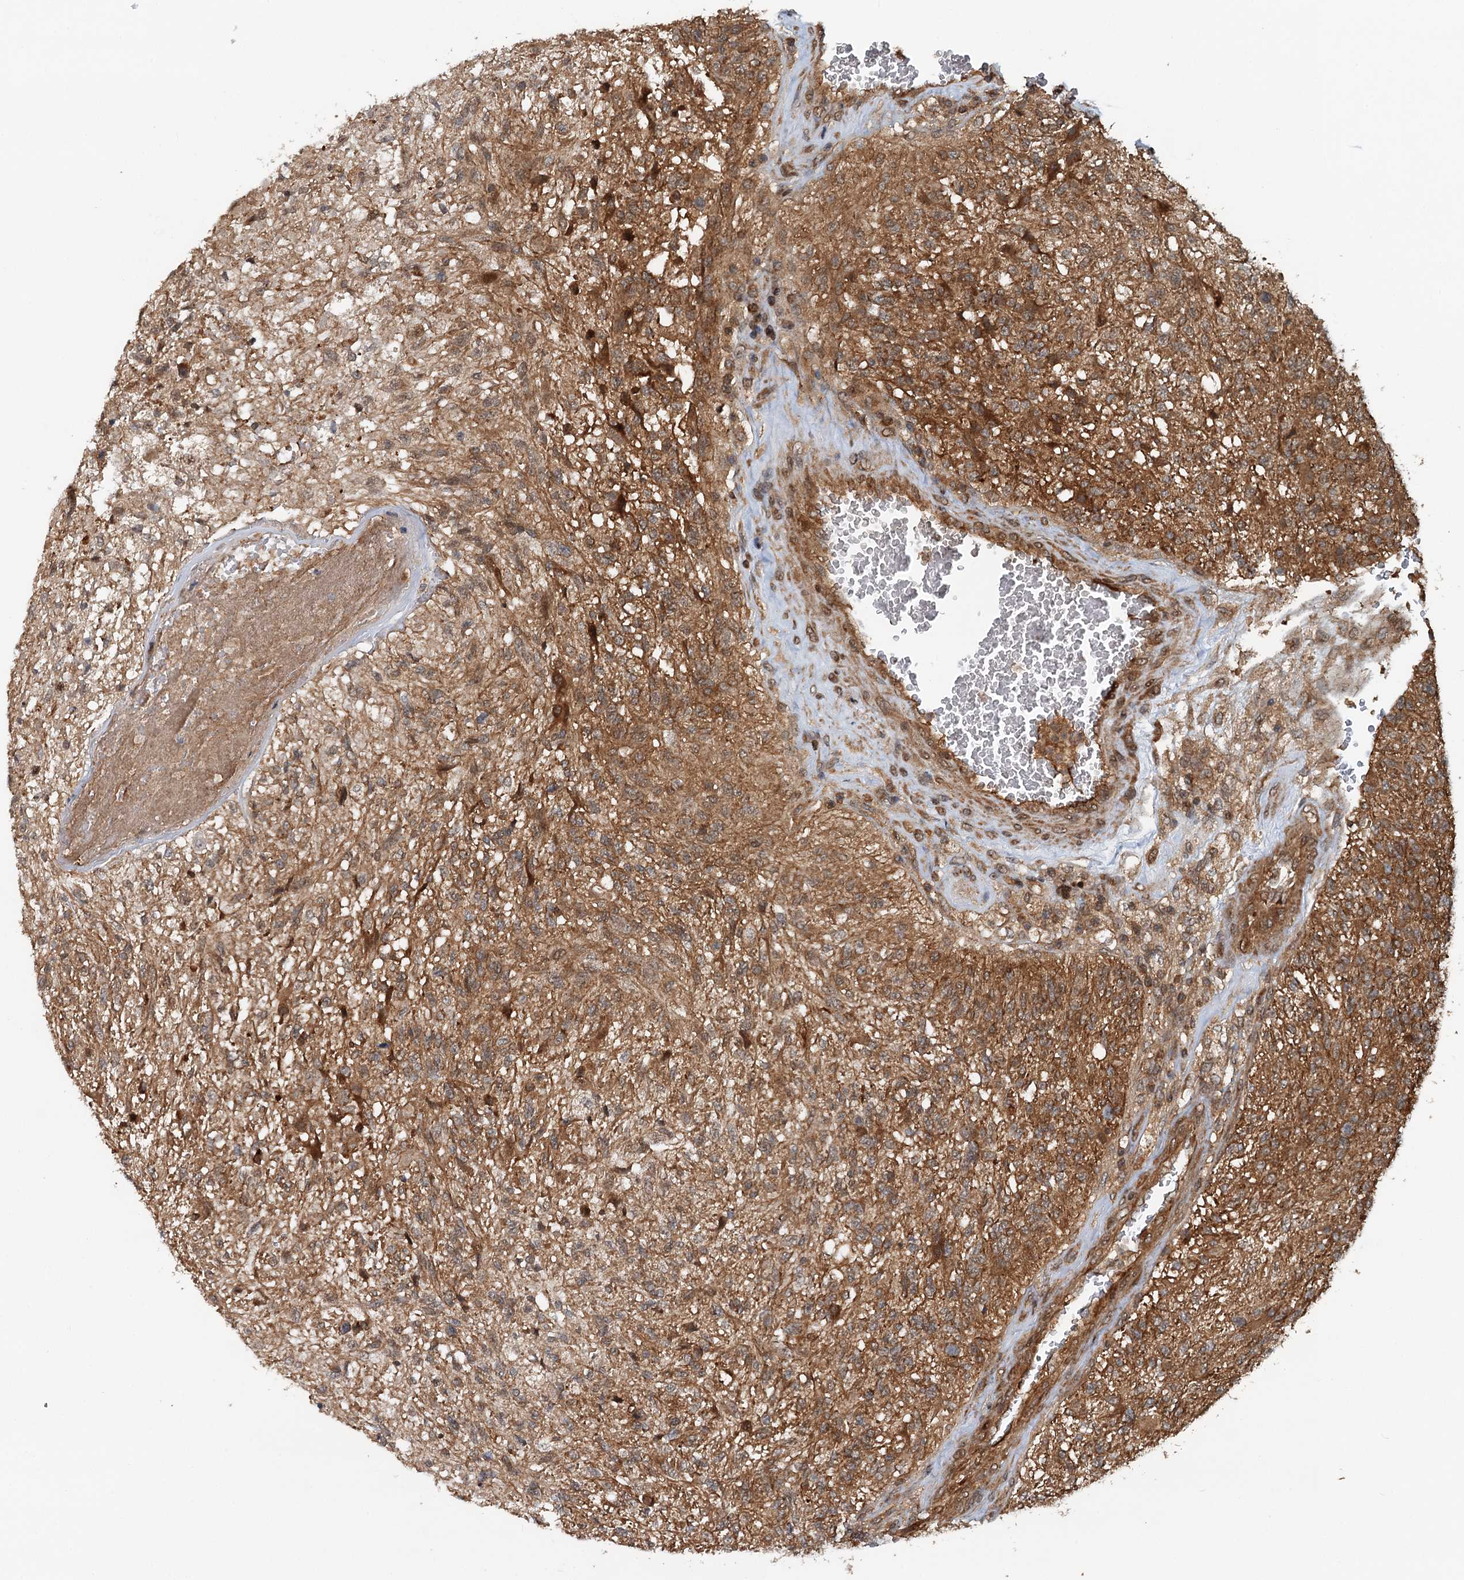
{"staining": {"intensity": "moderate", "quantity": ">75%", "location": "cytoplasmic/membranous"}, "tissue": "glioma", "cell_type": "Tumor cells", "image_type": "cancer", "snomed": [{"axis": "morphology", "description": "Glioma, malignant, High grade"}, {"axis": "topography", "description": "Brain"}], "caption": "Moderate cytoplasmic/membranous protein positivity is appreciated in approximately >75% of tumor cells in glioma. The staining was performed using DAB (3,3'-diaminobenzidine) to visualize the protein expression in brown, while the nuclei were stained in blue with hematoxylin (Magnification: 20x).", "gene": "STUB1", "patient": {"sex": "male", "age": 56}}